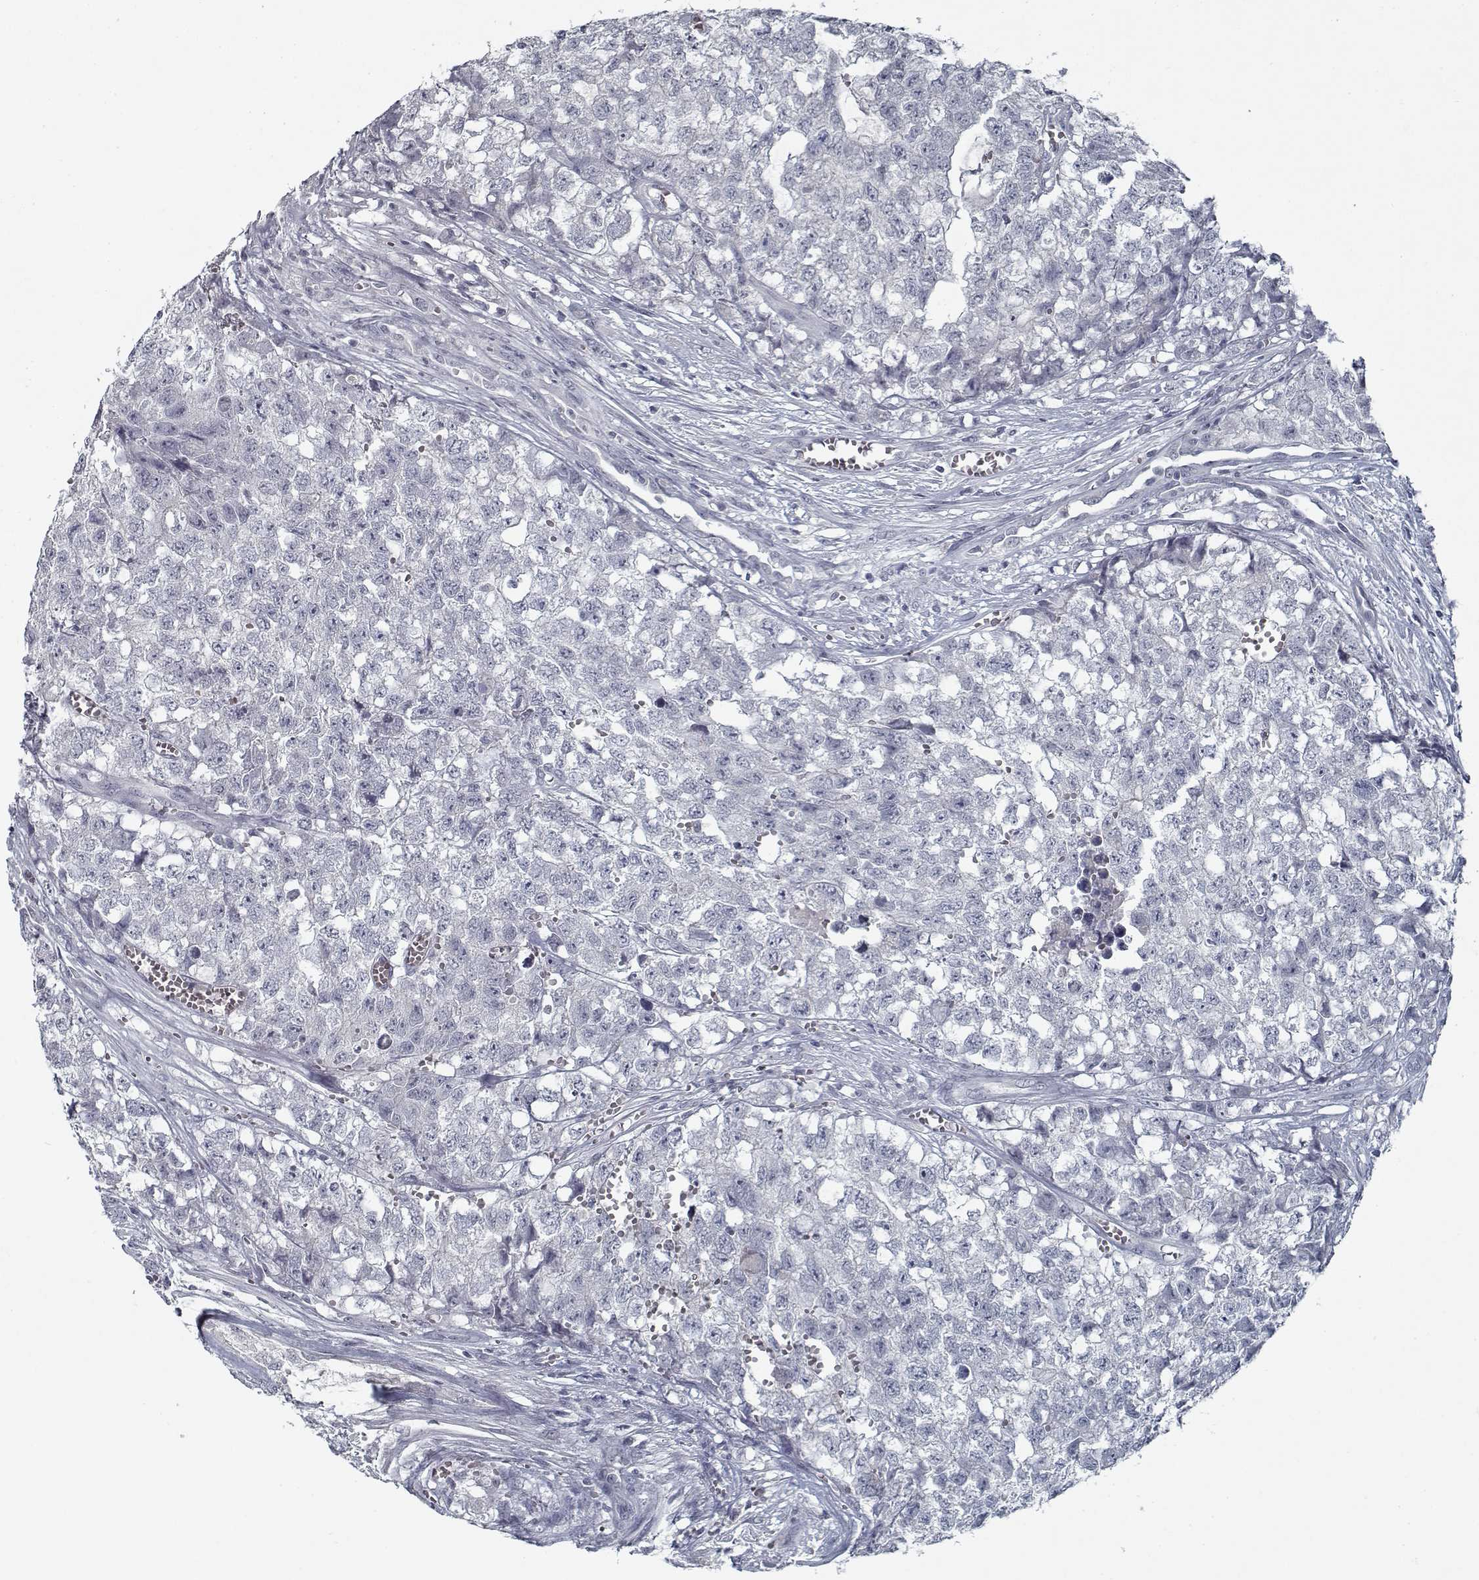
{"staining": {"intensity": "negative", "quantity": "none", "location": "none"}, "tissue": "testis cancer", "cell_type": "Tumor cells", "image_type": "cancer", "snomed": [{"axis": "morphology", "description": "Seminoma, NOS"}, {"axis": "morphology", "description": "Carcinoma, Embryonal, NOS"}, {"axis": "topography", "description": "Testis"}], "caption": "Immunohistochemical staining of human embryonal carcinoma (testis) reveals no significant positivity in tumor cells. (DAB (3,3'-diaminobenzidine) IHC, high magnification).", "gene": "GAD2", "patient": {"sex": "male", "age": 22}}